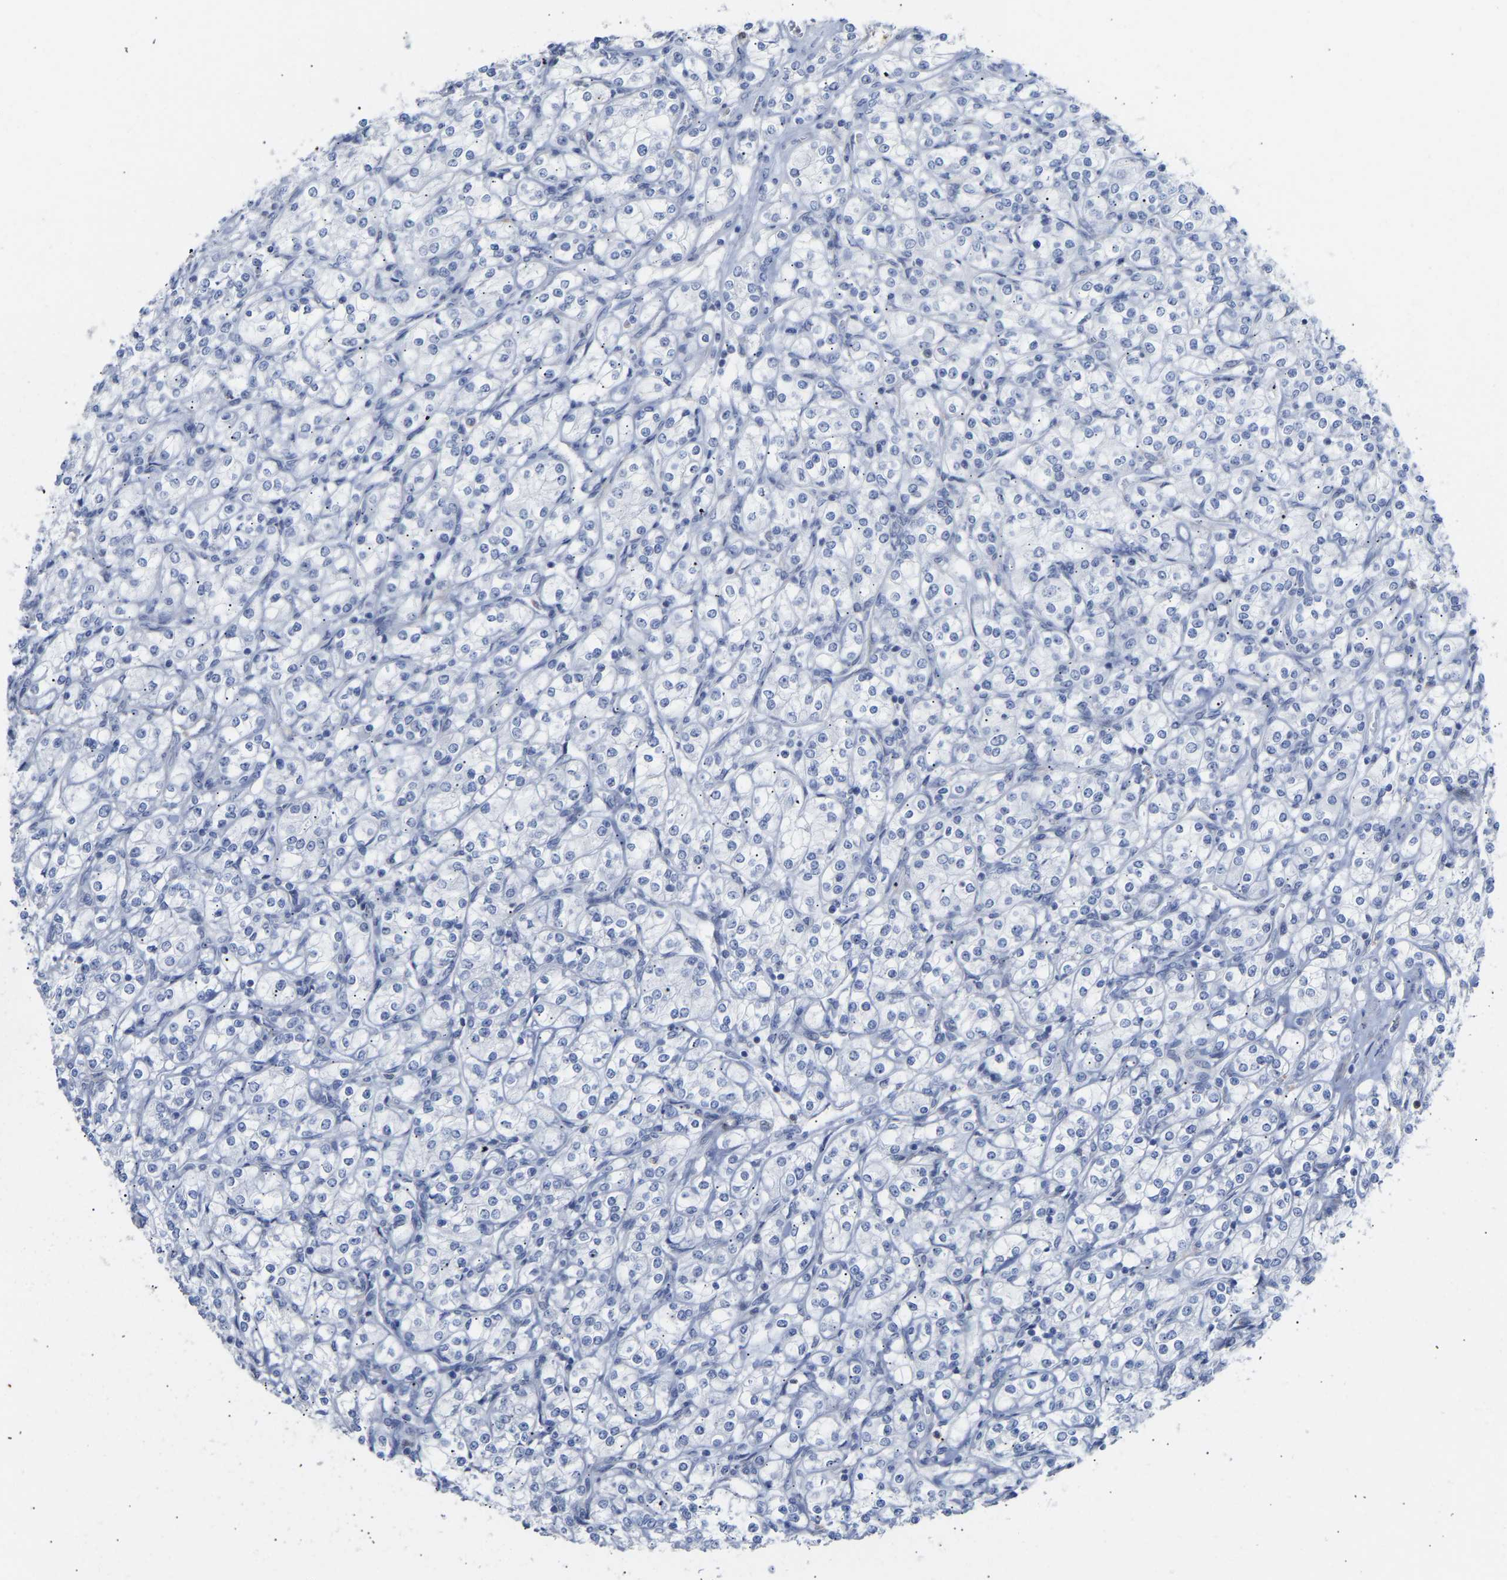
{"staining": {"intensity": "negative", "quantity": "none", "location": "none"}, "tissue": "renal cancer", "cell_type": "Tumor cells", "image_type": "cancer", "snomed": [{"axis": "morphology", "description": "Adenocarcinoma, NOS"}, {"axis": "topography", "description": "Kidney"}], "caption": "IHC micrograph of adenocarcinoma (renal) stained for a protein (brown), which demonstrates no positivity in tumor cells.", "gene": "AMPH", "patient": {"sex": "male", "age": 77}}